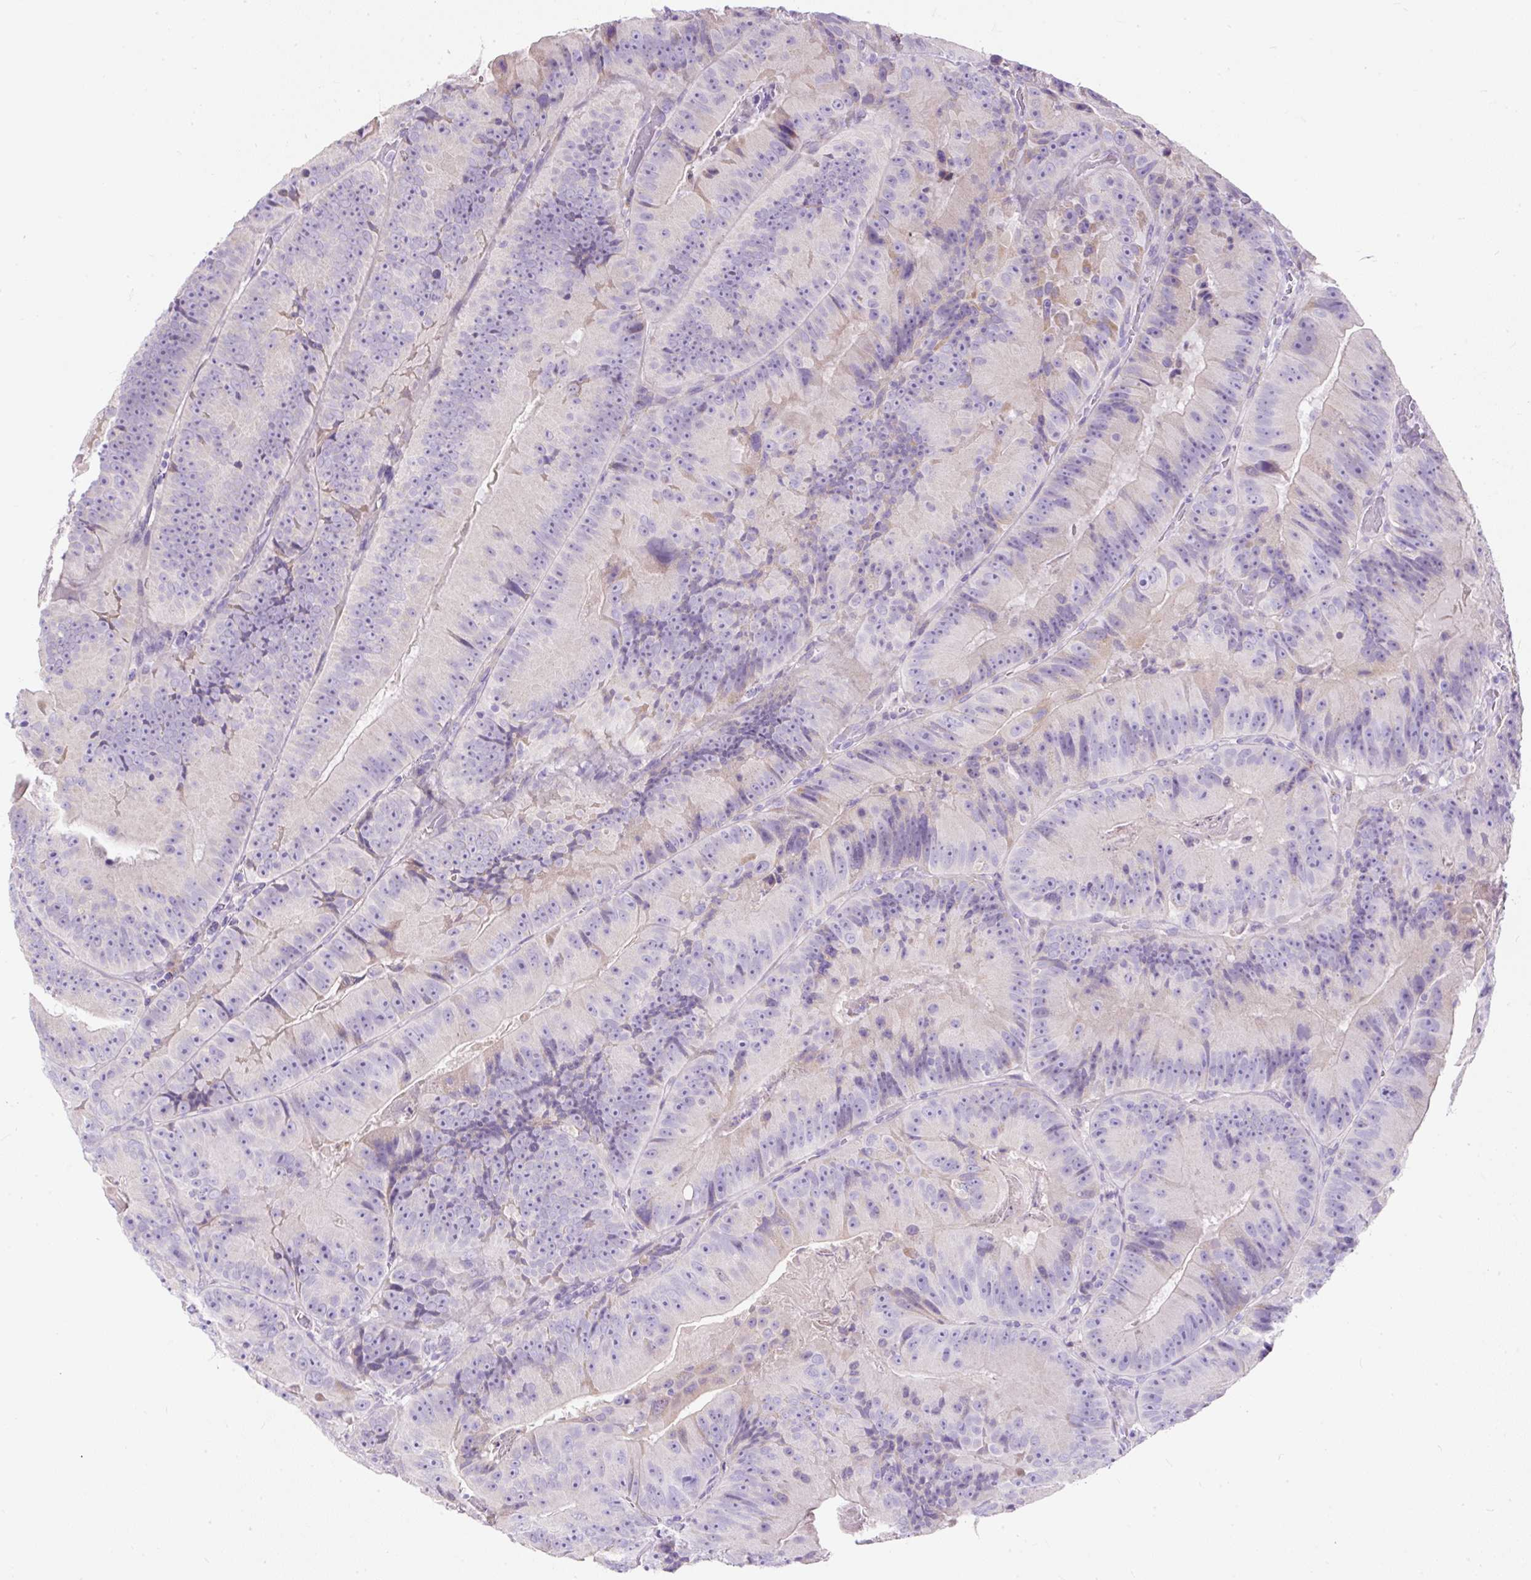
{"staining": {"intensity": "negative", "quantity": "none", "location": "none"}, "tissue": "colorectal cancer", "cell_type": "Tumor cells", "image_type": "cancer", "snomed": [{"axis": "morphology", "description": "Adenocarcinoma, NOS"}, {"axis": "topography", "description": "Colon"}], "caption": "The immunohistochemistry histopathology image has no significant expression in tumor cells of colorectal adenocarcinoma tissue.", "gene": "SUSD5", "patient": {"sex": "female", "age": 86}}